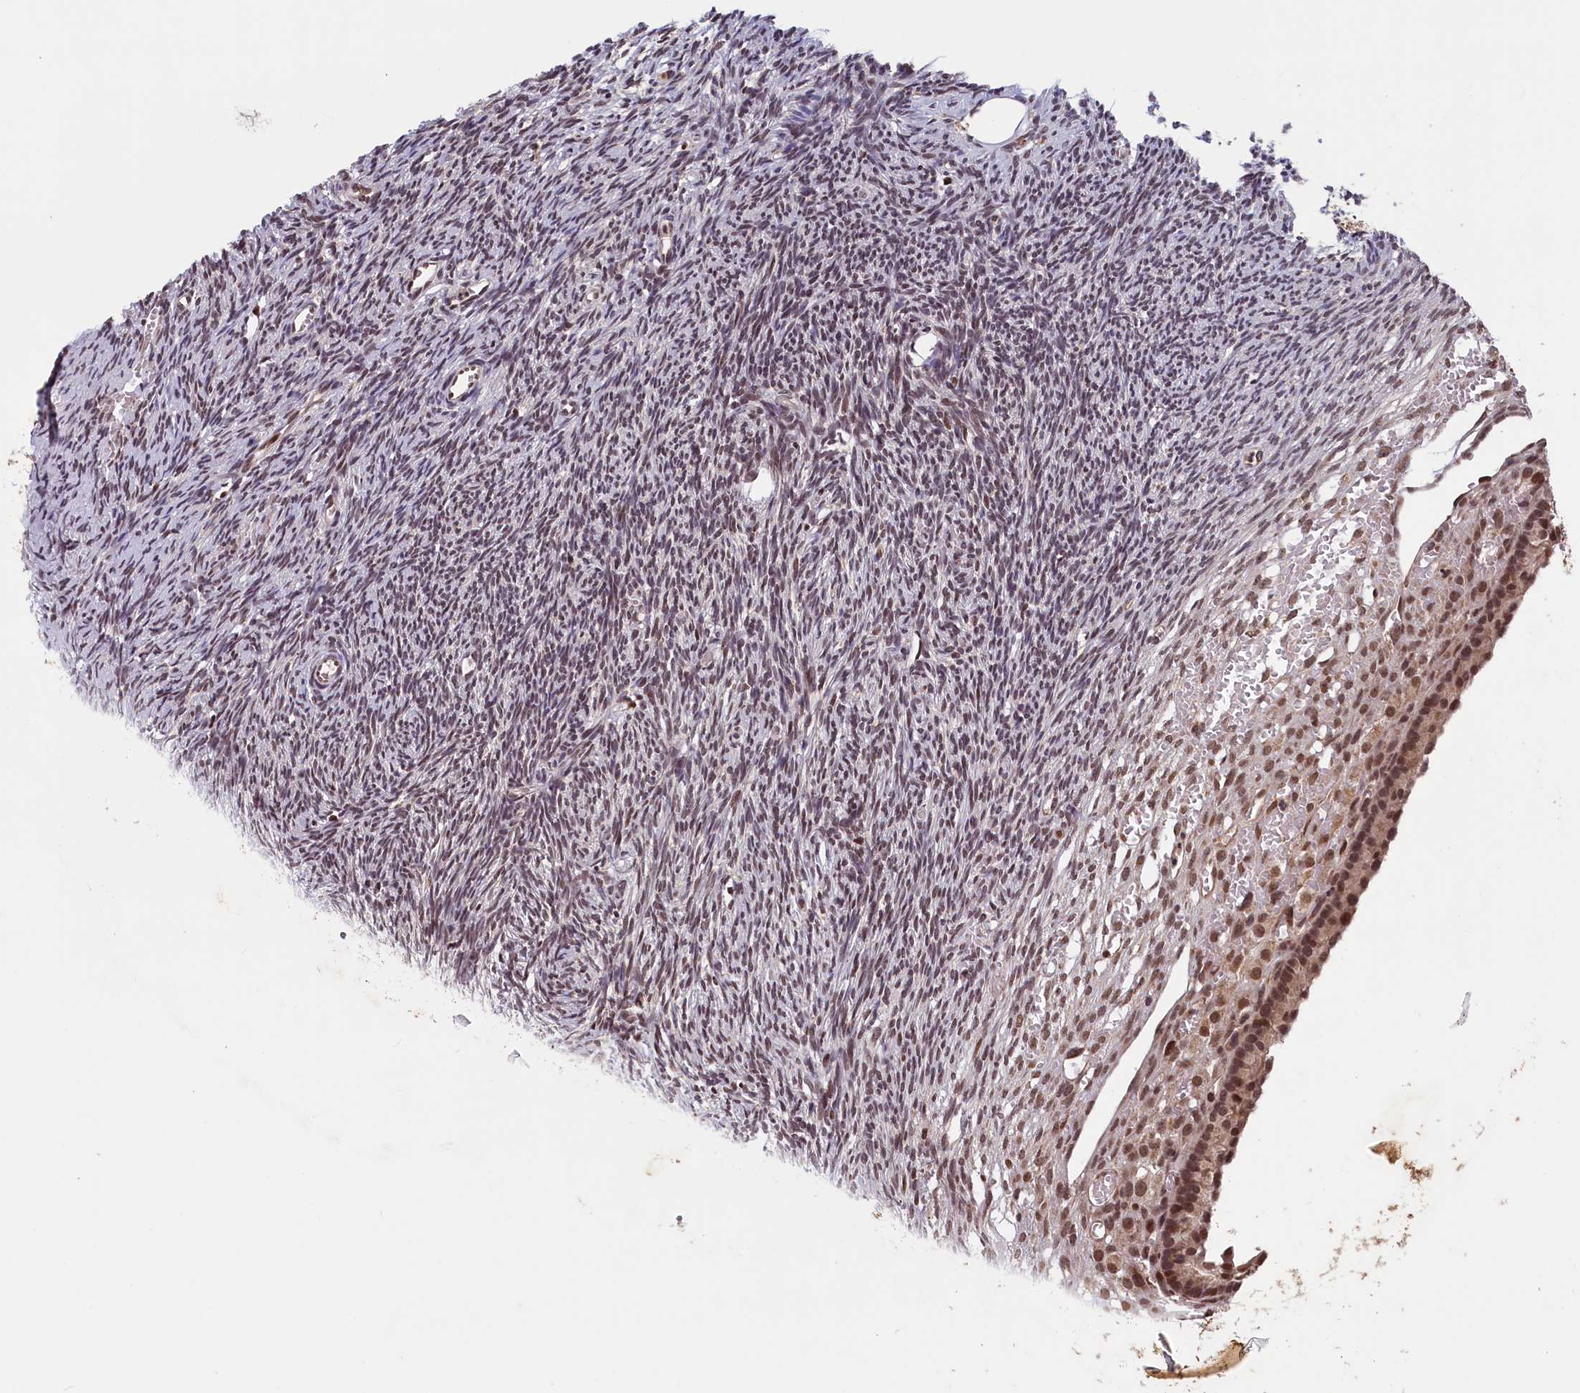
{"staining": {"intensity": "moderate", "quantity": ">75%", "location": "nuclear"}, "tissue": "ovary", "cell_type": "Follicle cells", "image_type": "normal", "snomed": [{"axis": "morphology", "description": "Normal tissue, NOS"}, {"axis": "topography", "description": "Ovary"}], "caption": "The histopathology image displays immunohistochemical staining of benign ovary. There is moderate nuclear expression is identified in approximately >75% of follicle cells.", "gene": "KCNK6", "patient": {"sex": "female", "age": 39}}